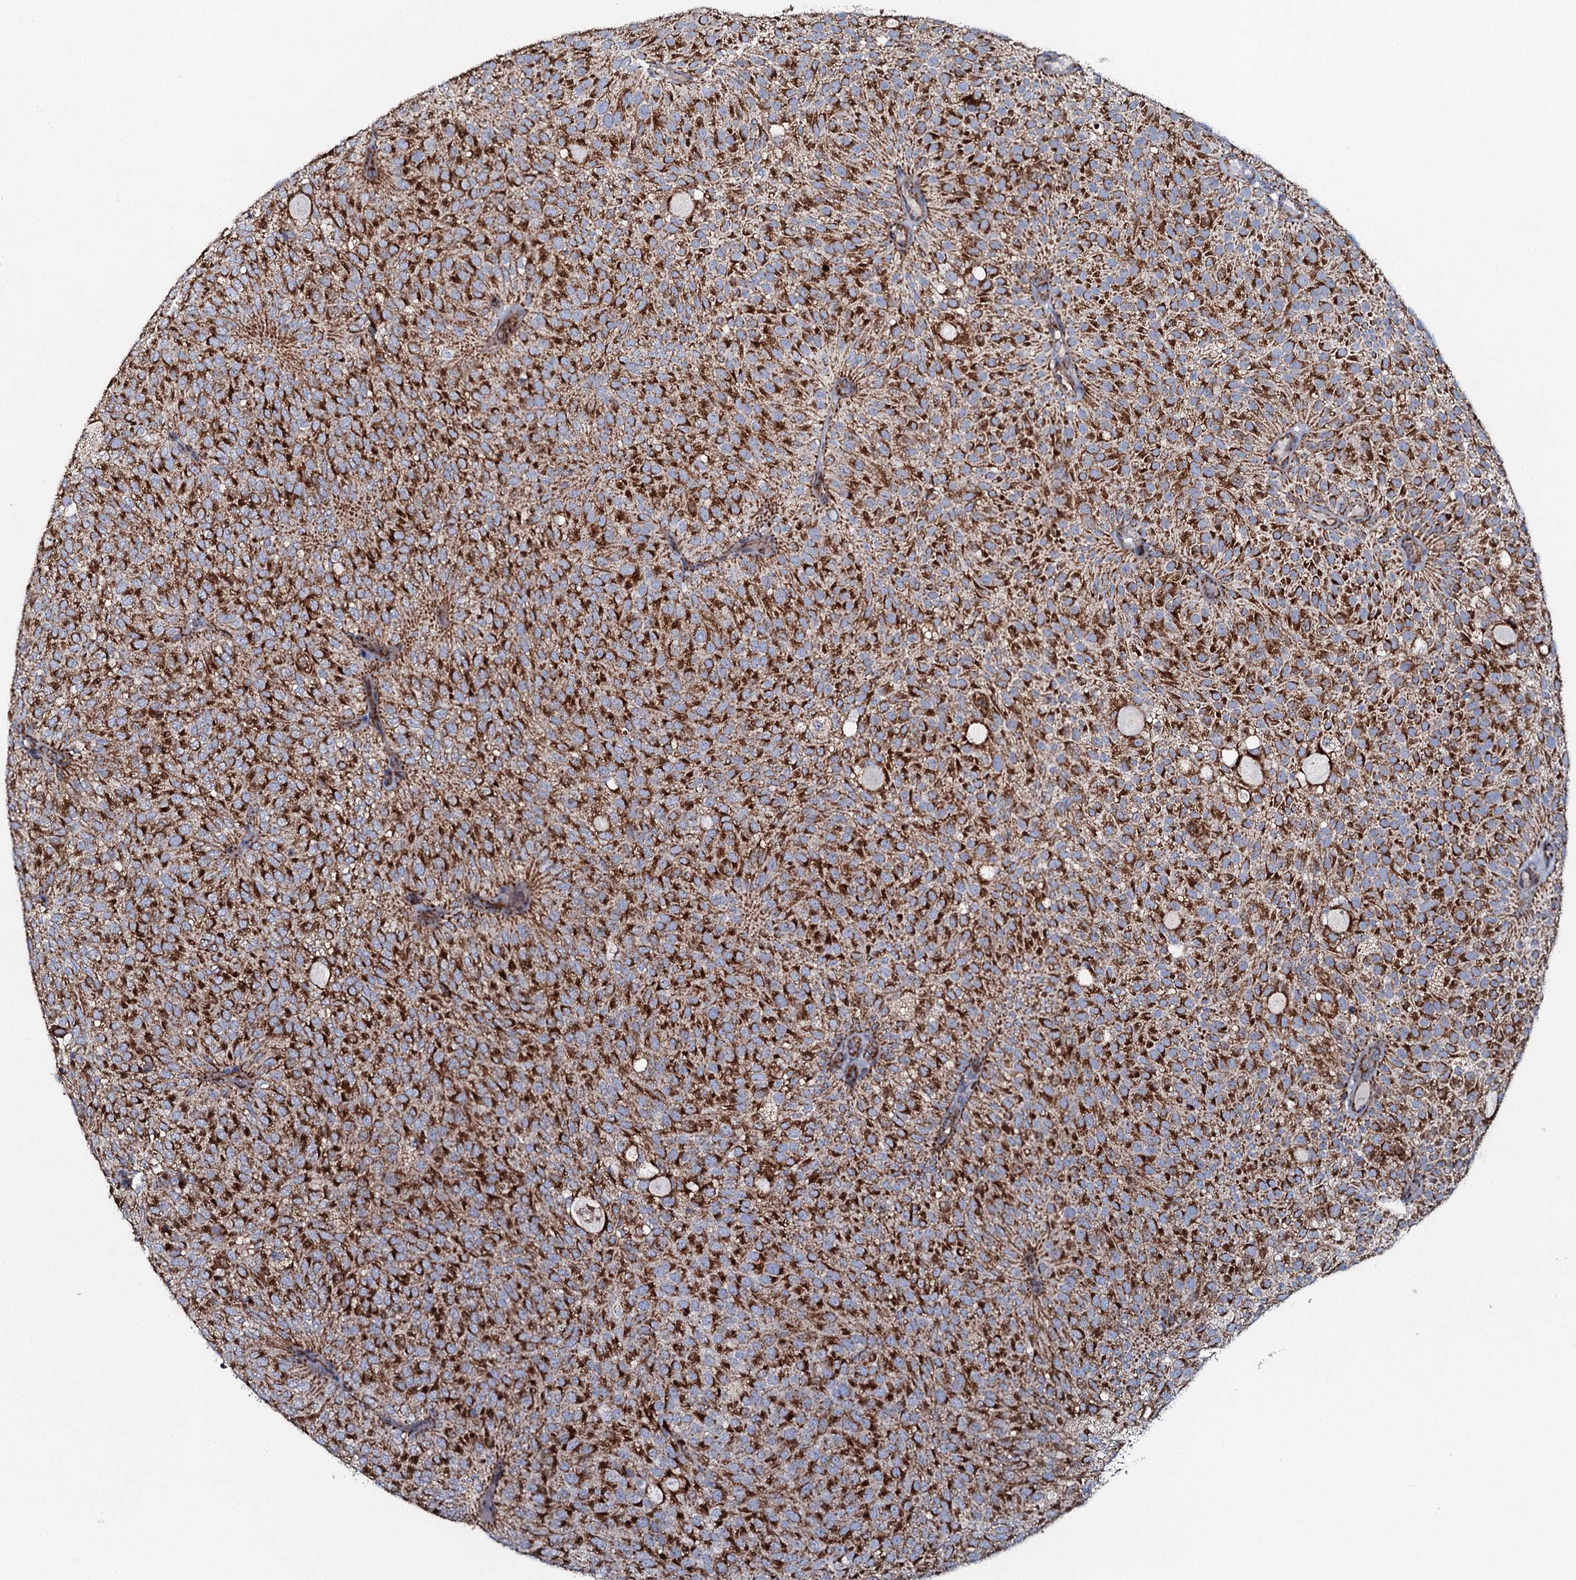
{"staining": {"intensity": "strong", "quantity": ">75%", "location": "cytoplasmic/membranous"}, "tissue": "urothelial cancer", "cell_type": "Tumor cells", "image_type": "cancer", "snomed": [{"axis": "morphology", "description": "Urothelial carcinoma, Low grade"}, {"axis": "topography", "description": "Urinary bladder"}], "caption": "Human urothelial cancer stained with a brown dye demonstrates strong cytoplasmic/membranous positive positivity in about >75% of tumor cells.", "gene": "EVC2", "patient": {"sex": "male", "age": 78}}